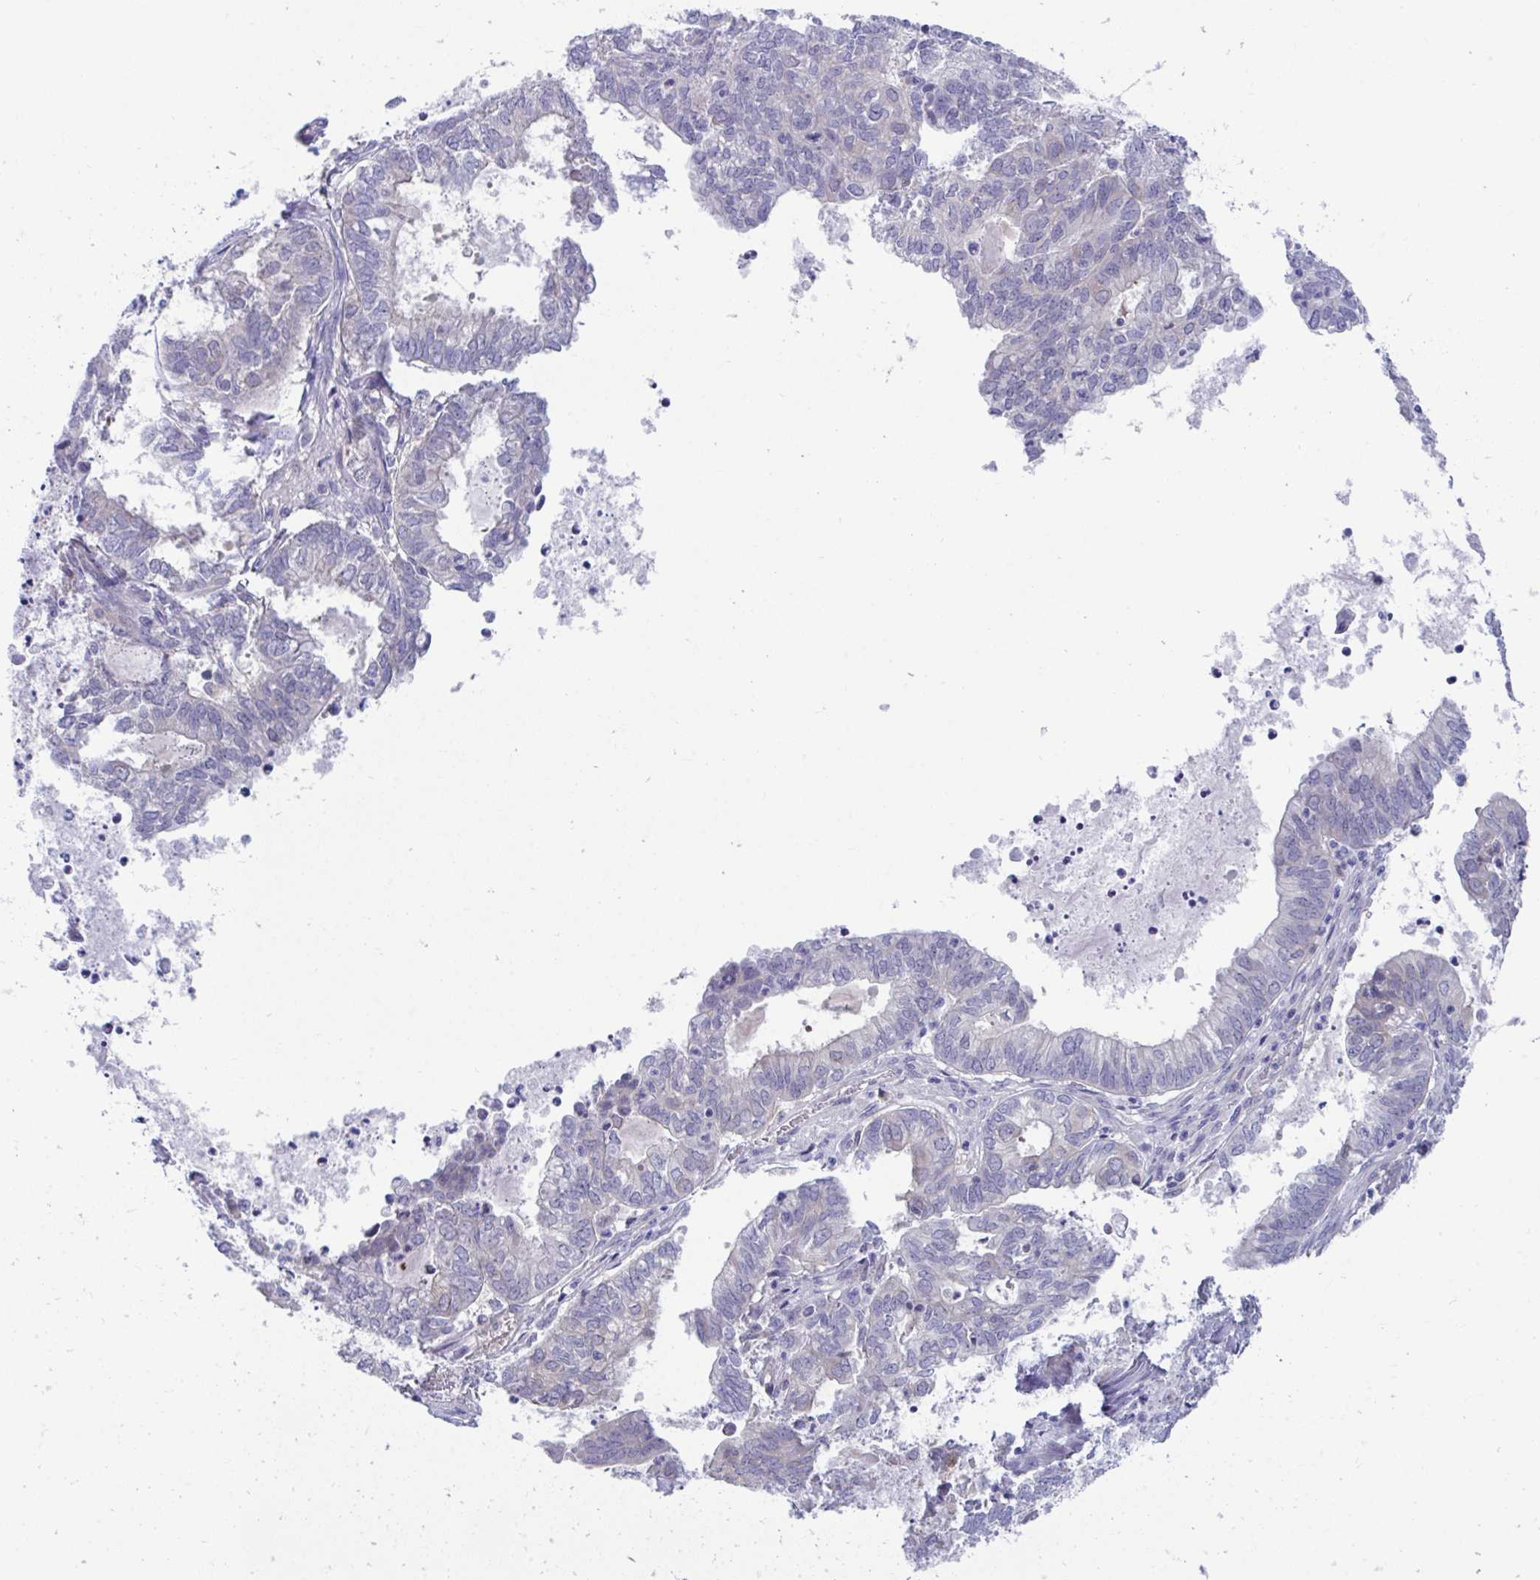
{"staining": {"intensity": "negative", "quantity": "none", "location": "none"}, "tissue": "ovarian cancer", "cell_type": "Tumor cells", "image_type": "cancer", "snomed": [{"axis": "morphology", "description": "Carcinoma, endometroid"}, {"axis": "topography", "description": "Ovary"}], "caption": "Photomicrograph shows no protein staining in tumor cells of endometroid carcinoma (ovarian) tissue.", "gene": "CENPQ", "patient": {"sex": "female", "age": 64}}